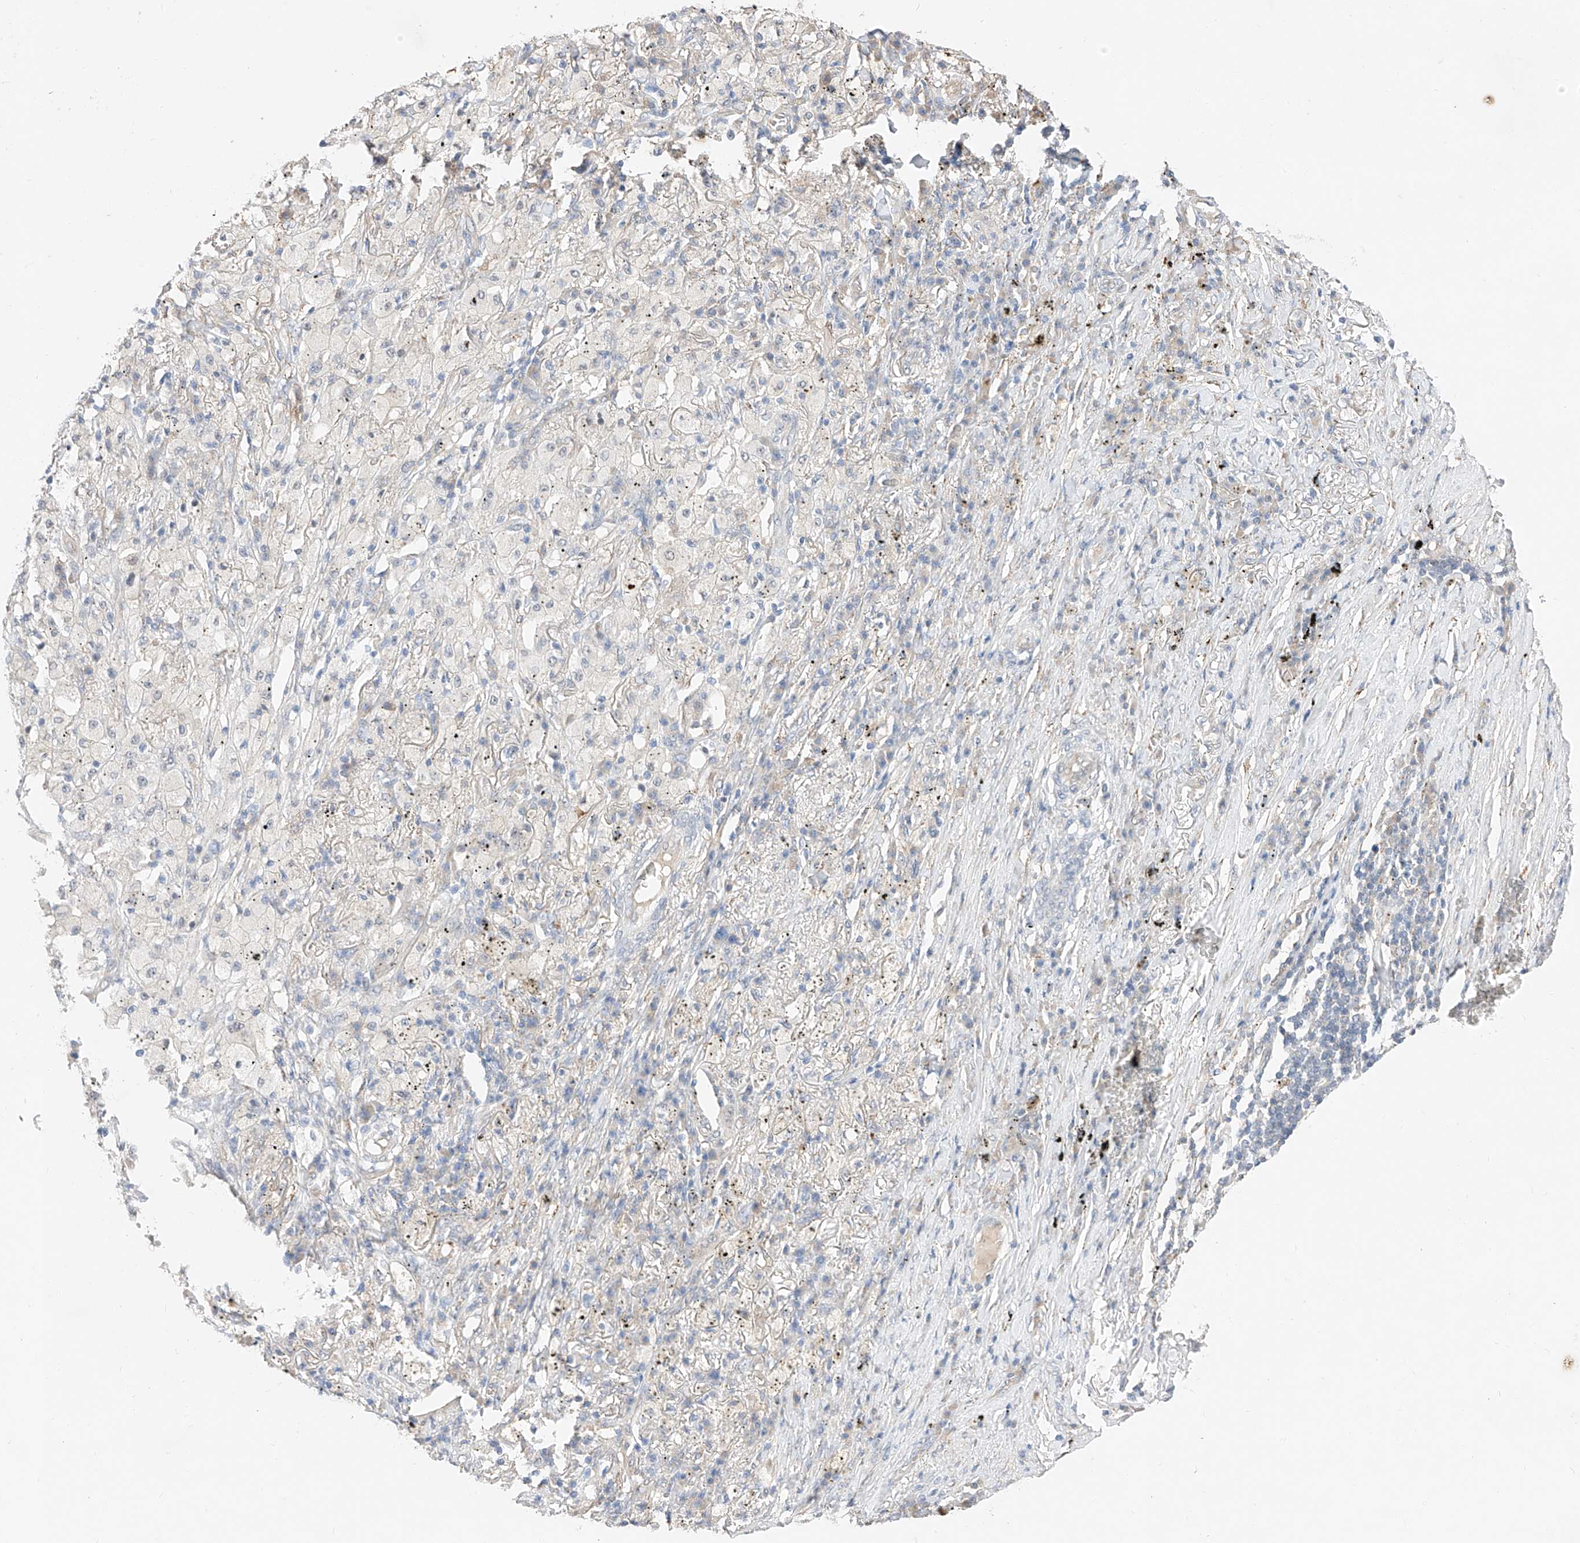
{"staining": {"intensity": "negative", "quantity": "none", "location": "none"}, "tissue": "lung cancer", "cell_type": "Tumor cells", "image_type": "cancer", "snomed": [{"axis": "morphology", "description": "Squamous cell carcinoma, NOS"}, {"axis": "topography", "description": "Lung"}], "caption": "Immunohistochemistry (IHC) photomicrograph of lung cancer stained for a protein (brown), which shows no positivity in tumor cells. Brightfield microscopy of immunohistochemistry (IHC) stained with DAB (brown) and hematoxylin (blue), captured at high magnification.", "gene": "IL22RA2", "patient": {"sex": "female", "age": 63}}